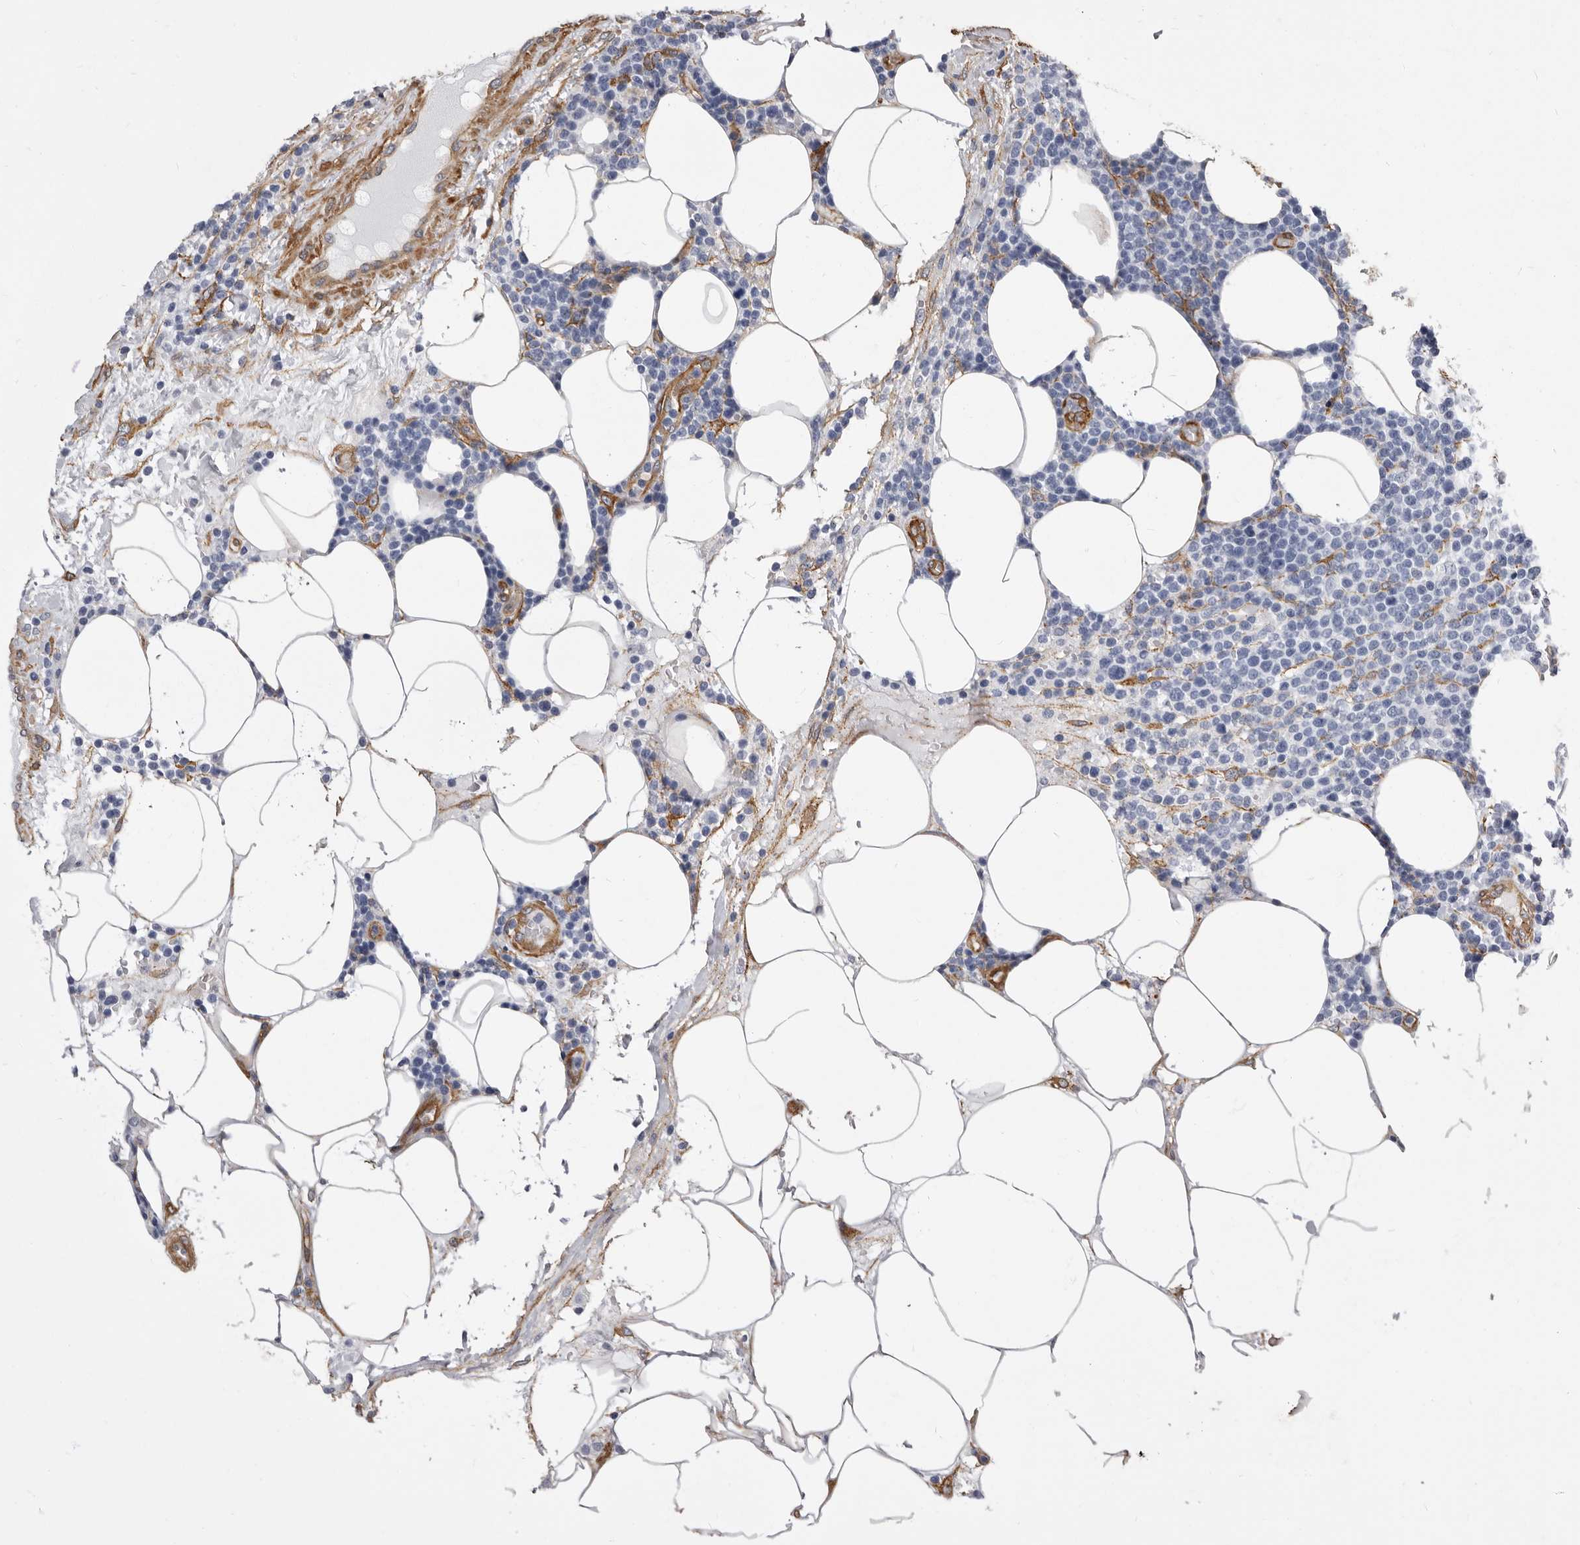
{"staining": {"intensity": "negative", "quantity": "none", "location": "none"}, "tissue": "lymphoma", "cell_type": "Tumor cells", "image_type": "cancer", "snomed": [{"axis": "morphology", "description": "Malignant lymphoma, non-Hodgkin's type, High grade"}, {"axis": "topography", "description": "Lymph node"}], "caption": "High magnification brightfield microscopy of lymphoma stained with DAB (brown) and counterstained with hematoxylin (blue): tumor cells show no significant positivity.", "gene": "ENAH", "patient": {"sex": "male", "age": 61}}